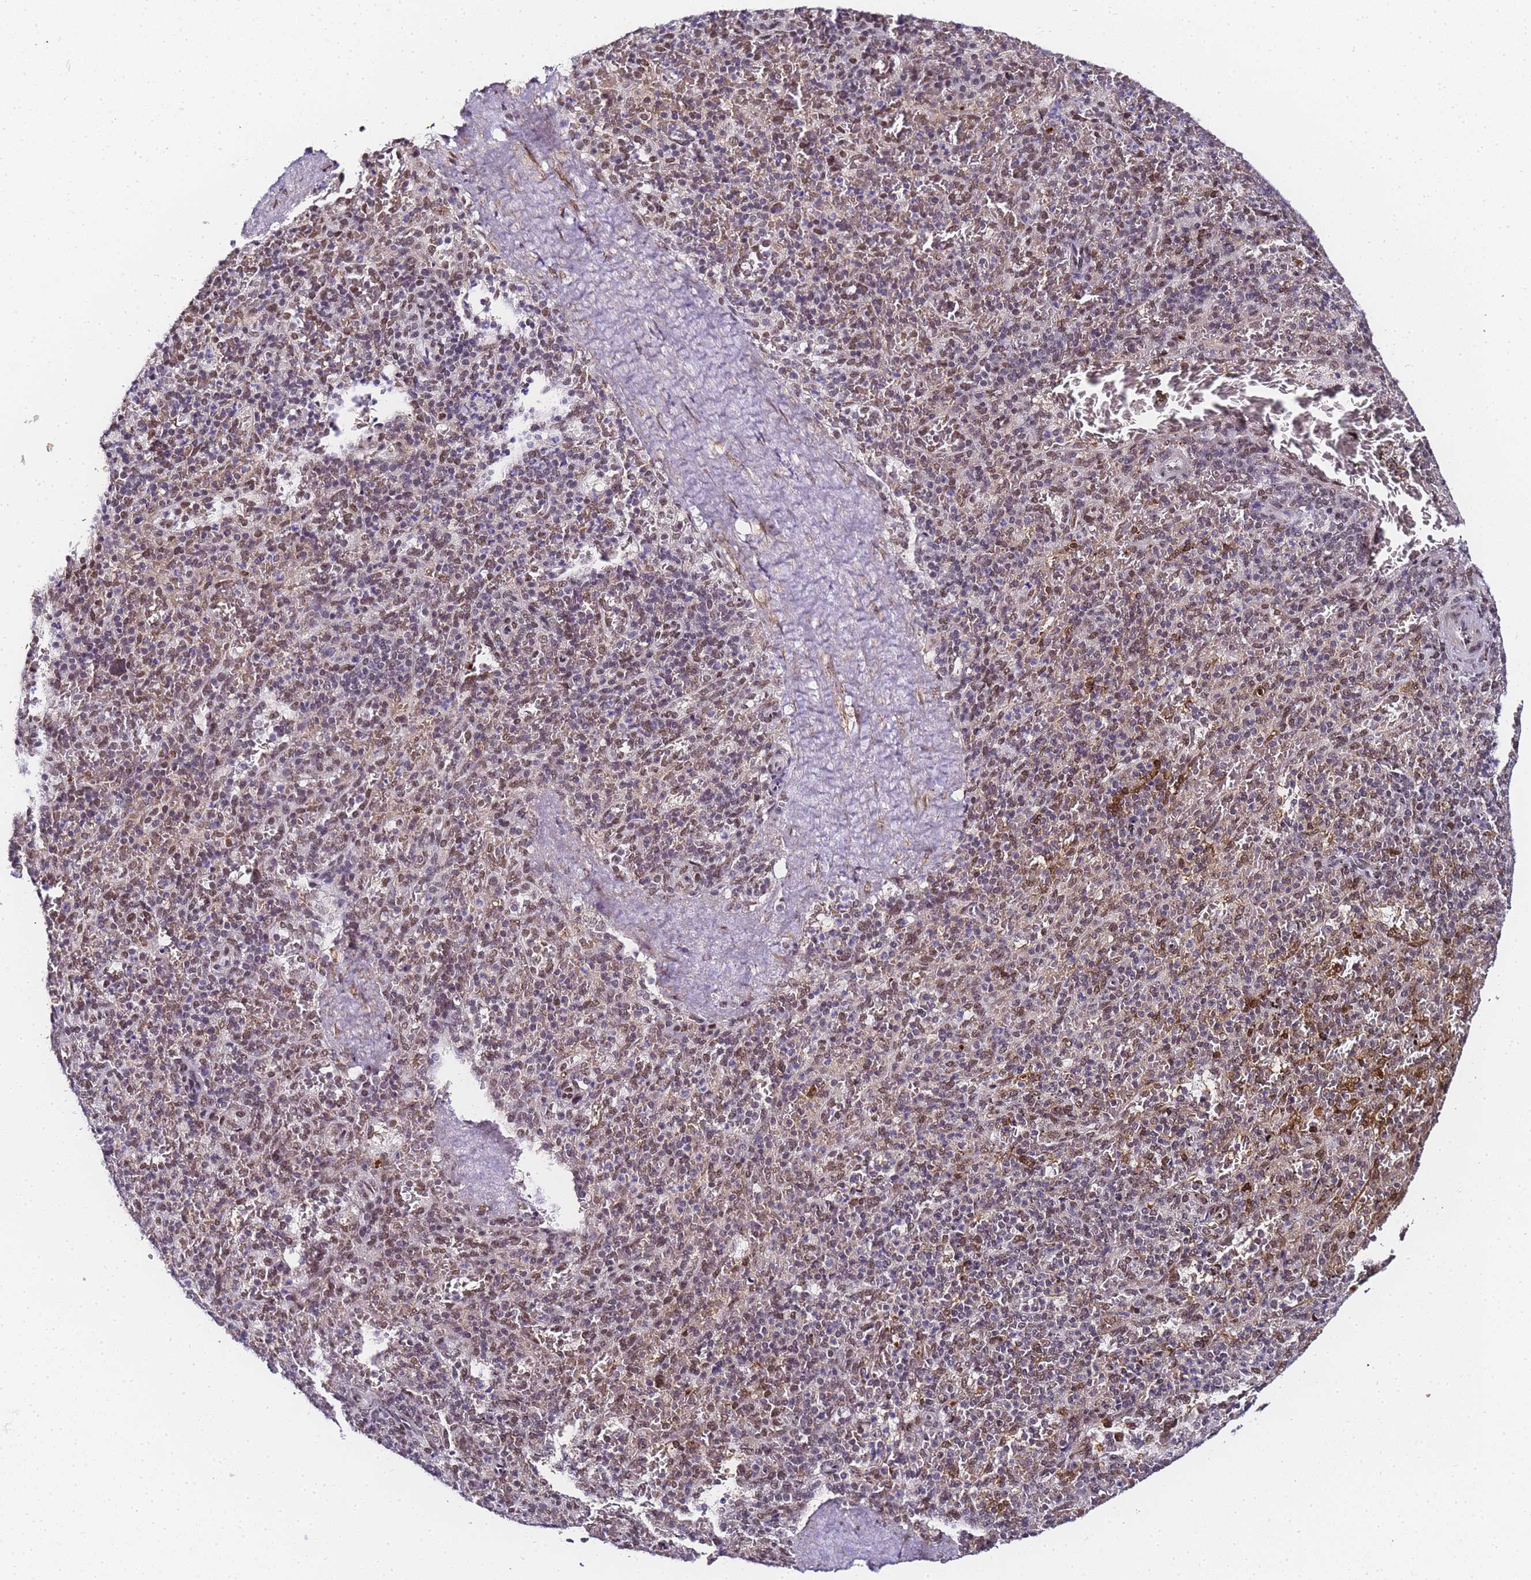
{"staining": {"intensity": "strong", "quantity": "<25%", "location": "cytoplasmic/membranous,nuclear"}, "tissue": "spleen", "cell_type": "Cells in red pulp", "image_type": "normal", "snomed": [{"axis": "morphology", "description": "Normal tissue, NOS"}, {"axis": "topography", "description": "Spleen"}], "caption": "The immunohistochemical stain highlights strong cytoplasmic/membranous,nuclear positivity in cells in red pulp of unremarkable spleen. The staining was performed using DAB to visualize the protein expression in brown, while the nuclei were stained in blue with hematoxylin (Magnification: 20x).", "gene": "POLR1A", "patient": {"sex": "male", "age": 82}}